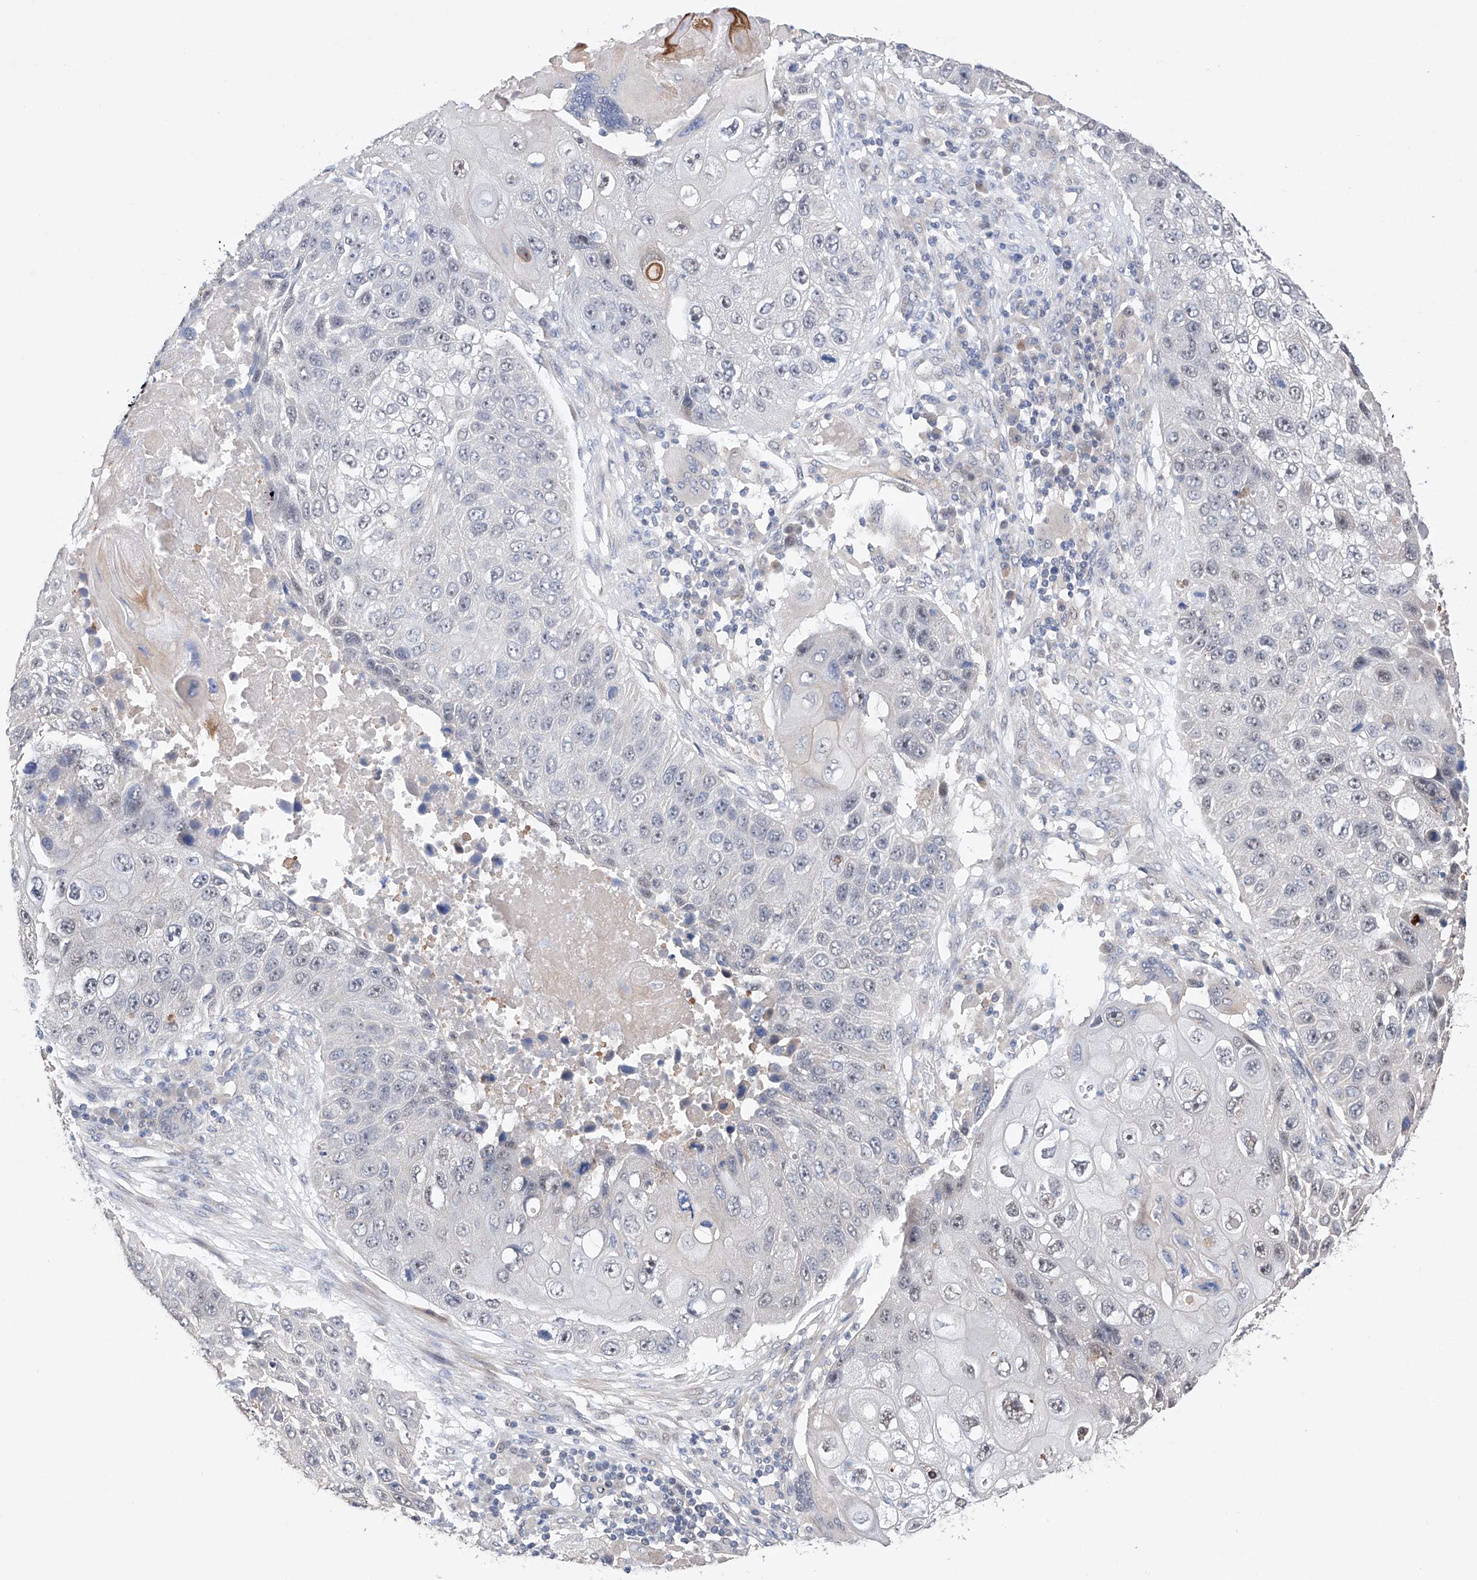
{"staining": {"intensity": "weak", "quantity": "<25%", "location": "nuclear"}, "tissue": "lung cancer", "cell_type": "Tumor cells", "image_type": "cancer", "snomed": [{"axis": "morphology", "description": "Squamous cell carcinoma, NOS"}, {"axis": "topography", "description": "Lung"}], "caption": "Lung squamous cell carcinoma was stained to show a protein in brown. There is no significant staining in tumor cells. Brightfield microscopy of immunohistochemistry (IHC) stained with DAB (brown) and hematoxylin (blue), captured at high magnification.", "gene": "AFG1L", "patient": {"sex": "male", "age": 61}}